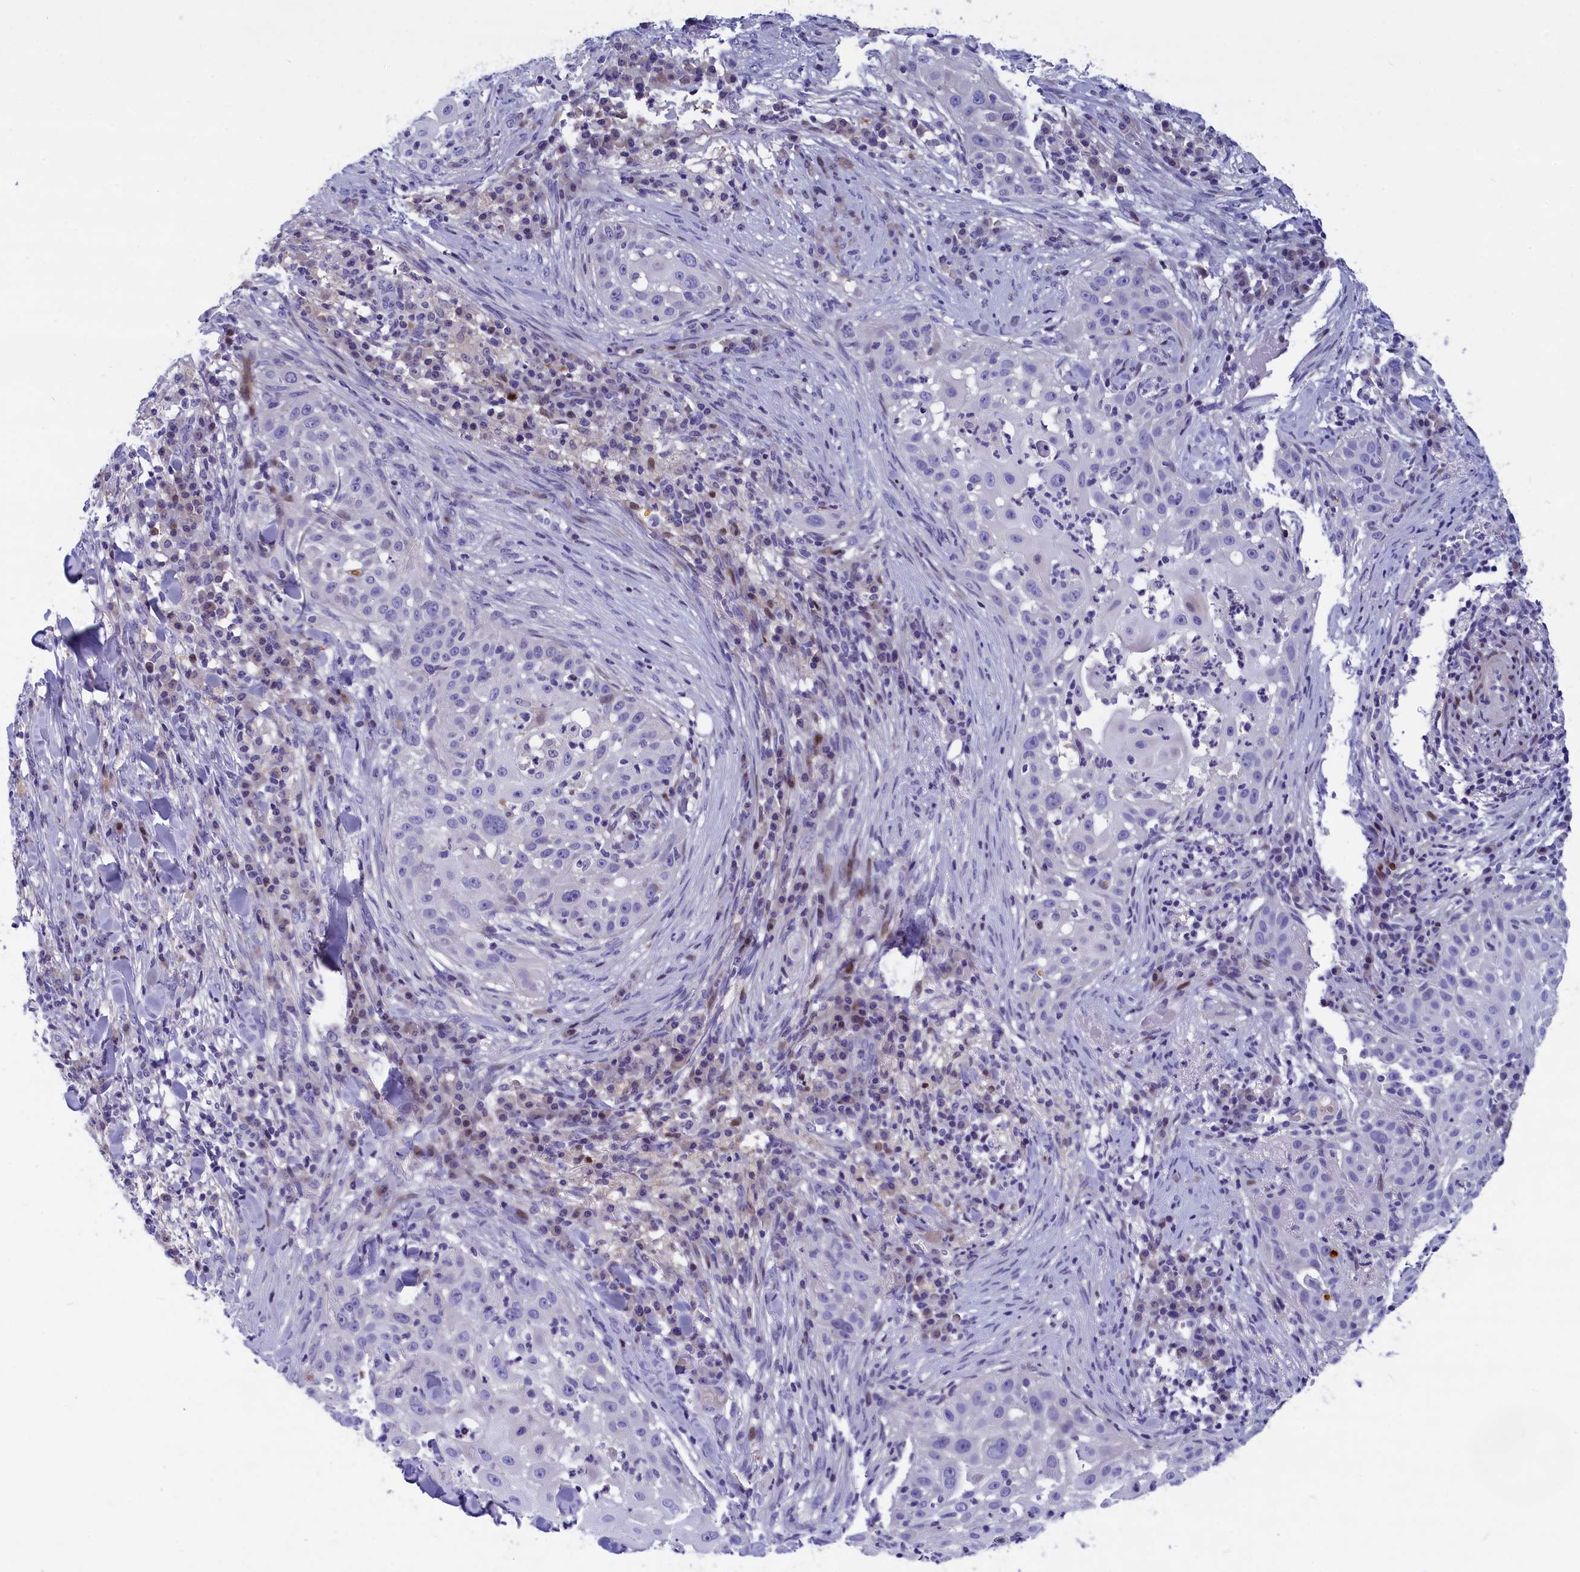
{"staining": {"intensity": "negative", "quantity": "none", "location": "none"}, "tissue": "skin cancer", "cell_type": "Tumor cells", "image_type": "cancer", "snomed": [{"axis": "morphology", "description": "Squamous cell carcinoma, NOS"}, {"axis": "topography", "description": "Skin"}], "caption": "A histopathology image of skin cancer stained for a protein reveals no brown staining in tumor cells.", "gene": "NKPD1", "patient": {"sex": "female", "age": 44}}